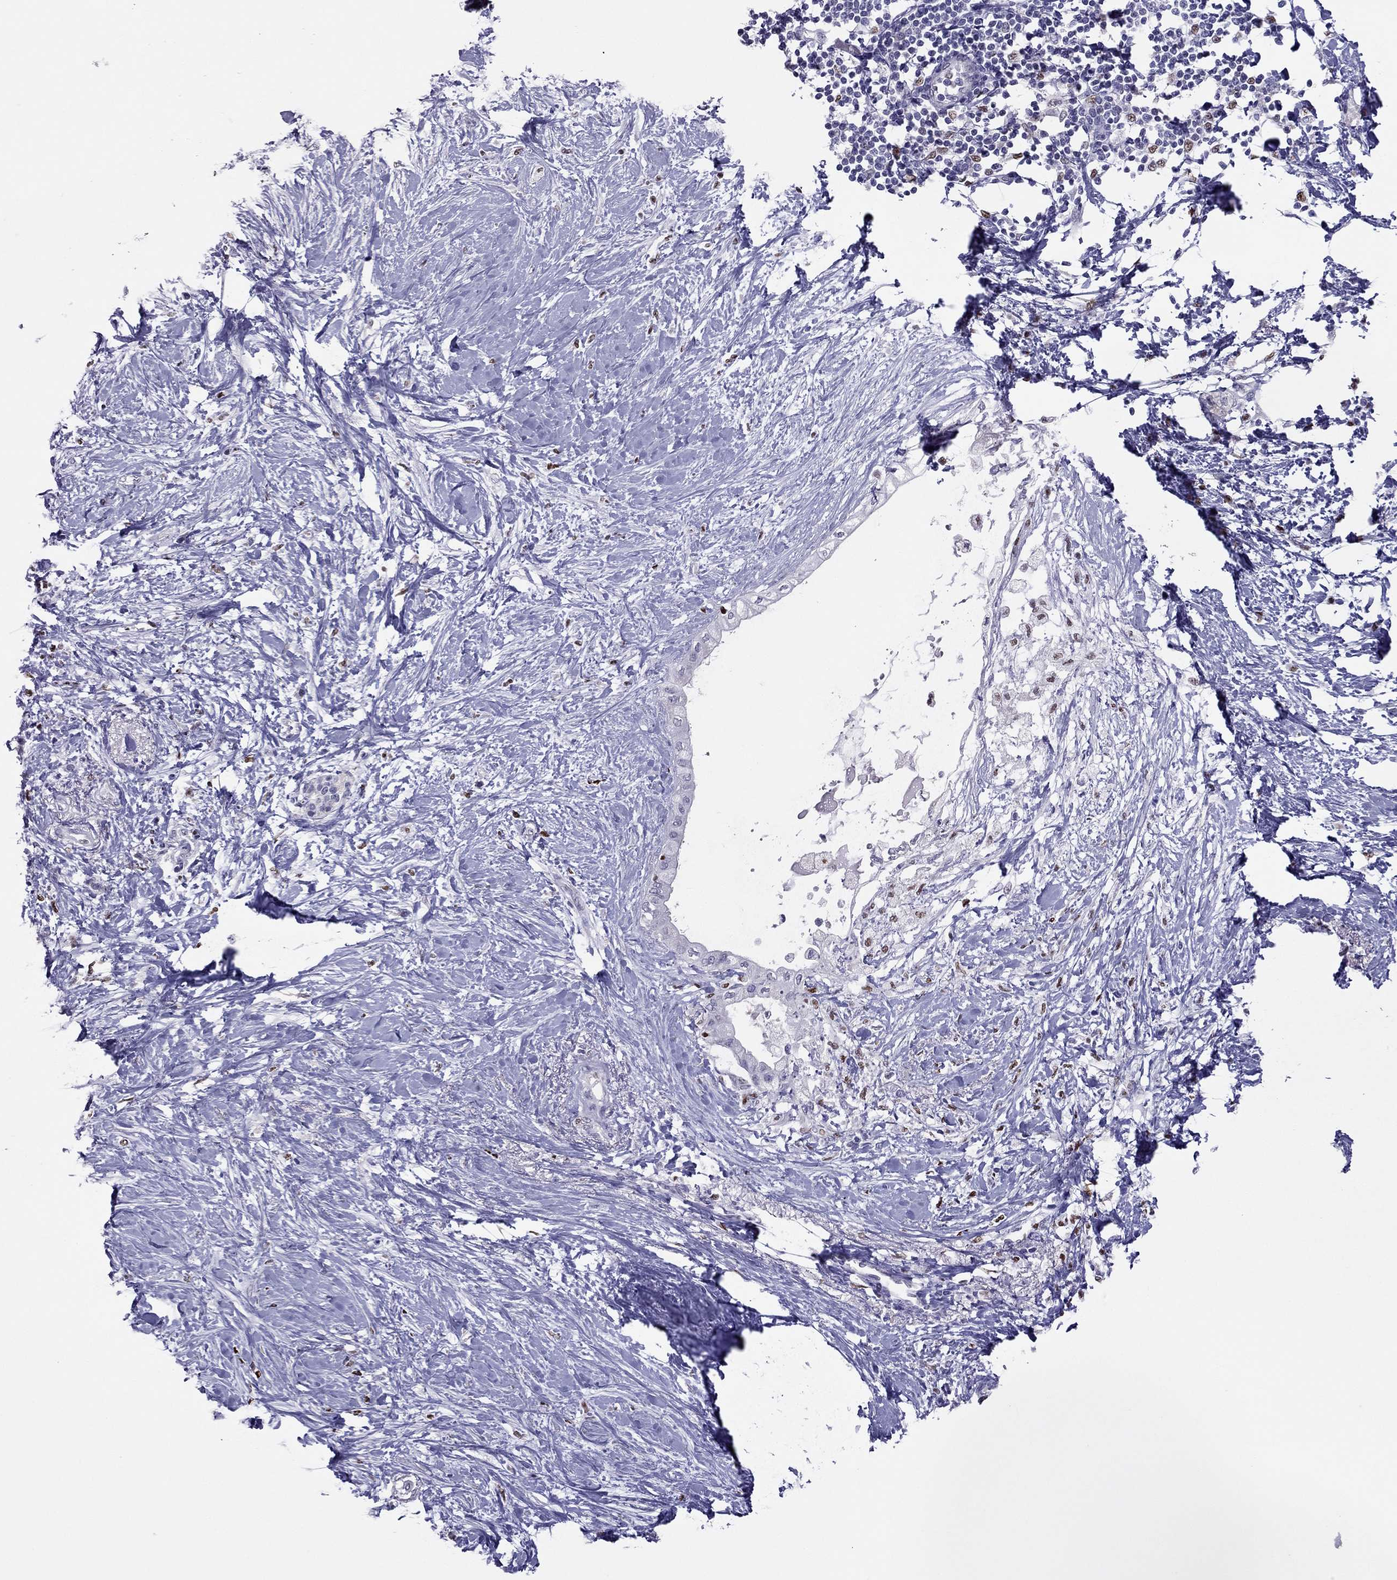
{"staining": {"intensity": "negative", "quantity": "none", "location": "none"}, "tissue": "pancreatic cancer", "cell_type": "Tumor cells", "image_type": "cancer", "snomed": [{"axis": "morphology", "description": "Normal tissue, NOS"}, {"axis": "morphology", "description": "Adenocarcinoma, NOS"}, {"axis": "topography", "description": "Pancreas"}, {"axis": "topography", "description": "Duodenum"}], "caption": "Pancreatic cancer stained for a protein using IHC displays no staining tumor cells.", "gene": "SPINT3", "patient": {"sex": "female", "age": 60}}